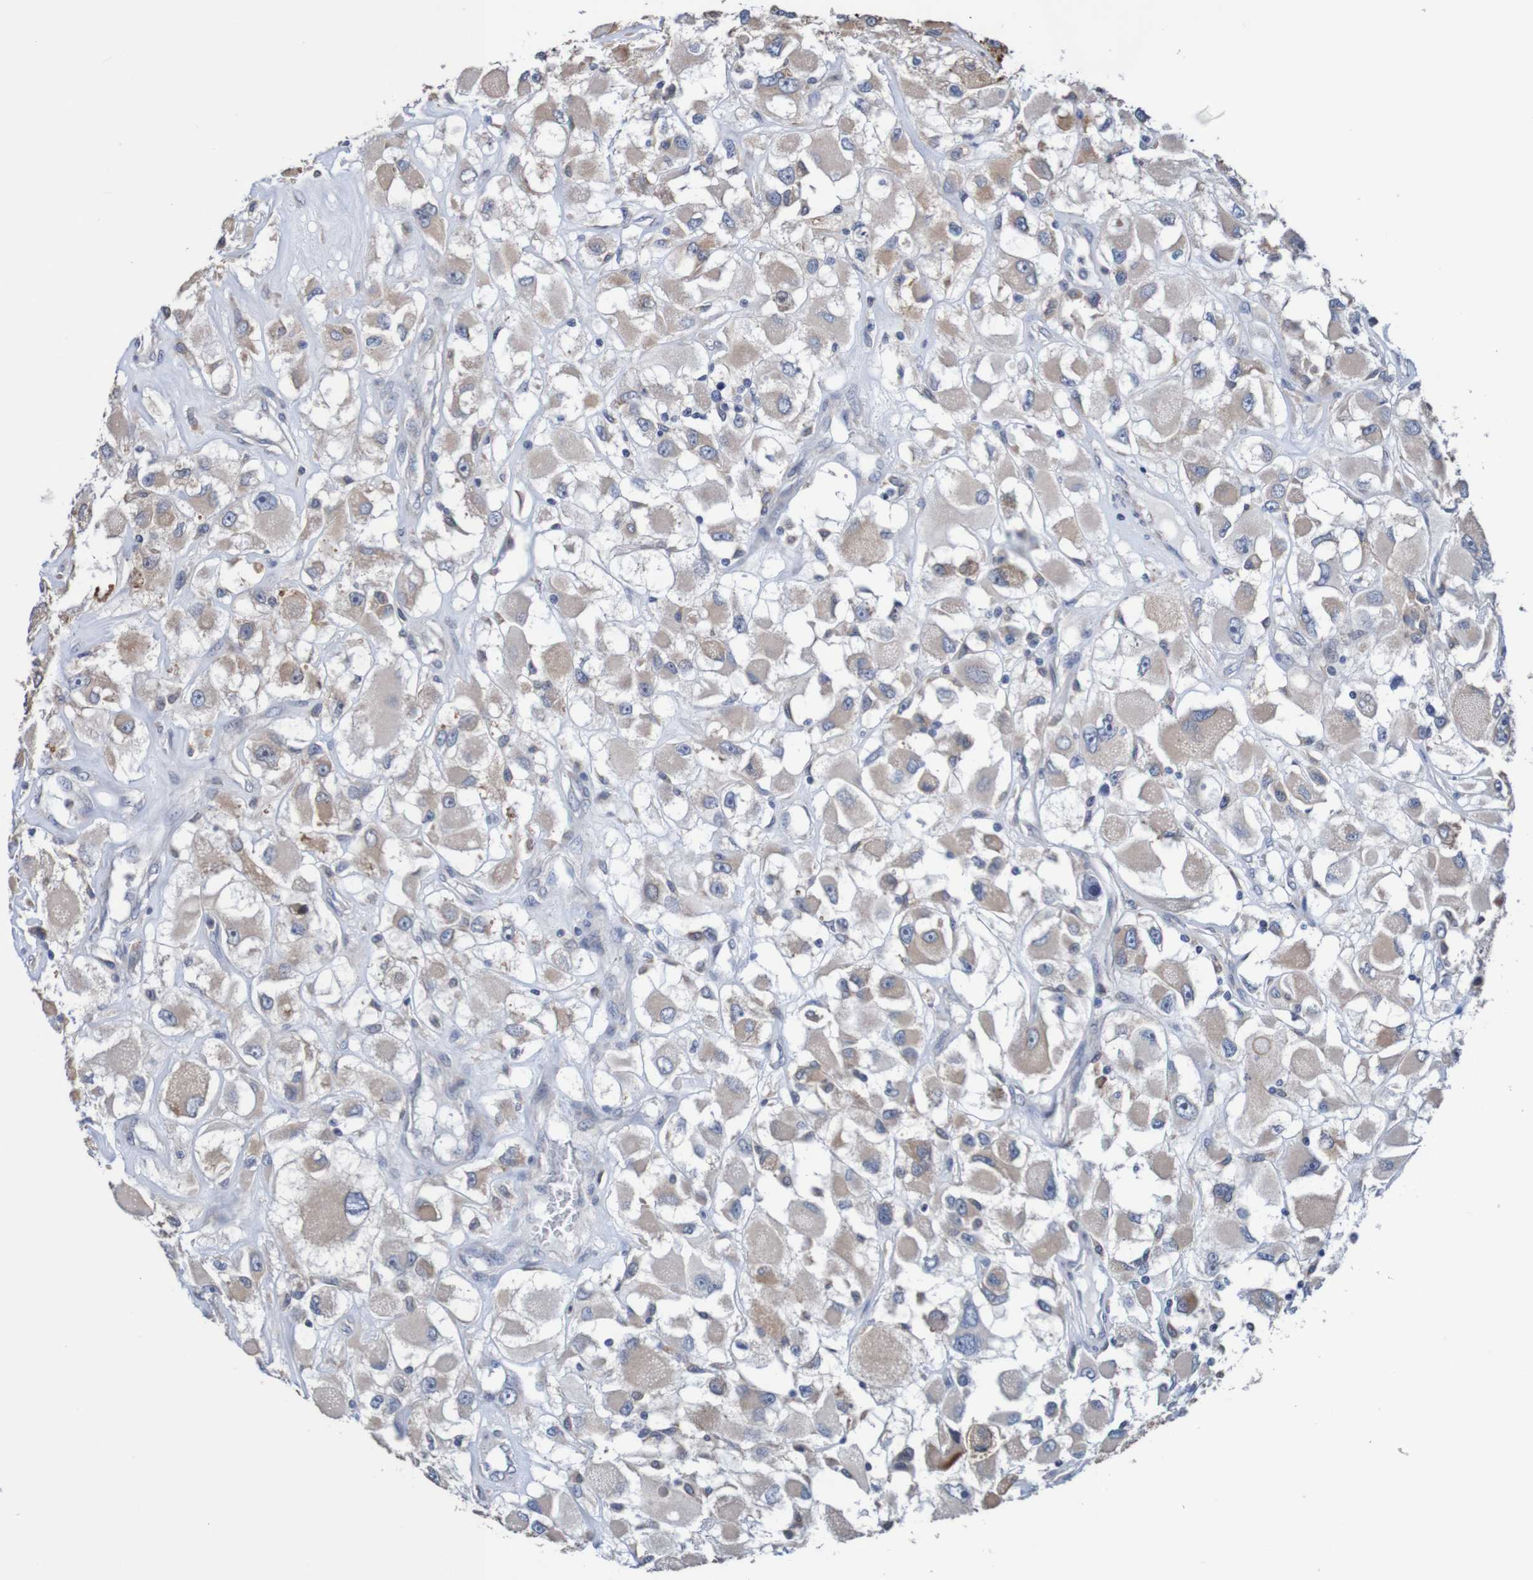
{"staining": {"intensity": "moderate", "quantity": "25%-75%", "location": "cytoplasmic/membranous"}, "tissue": "renal cancer", "cell_type": "Tumor cells", "image_type": "cancer", "snomed": [{"axis": "morphology", "description": "Adenocarcinoma, NOS"}, {"axis": "topography", "description": "Kidney"}], "caption": "This is a photomicrograph of immunohistochemistry staining of adenocarcinoma (renal), which shows moderate expression in the cytoplasmic/membranous of tumor cells.", "gene": "FIBP", "patient": {"sex": "female", "age": 52}}